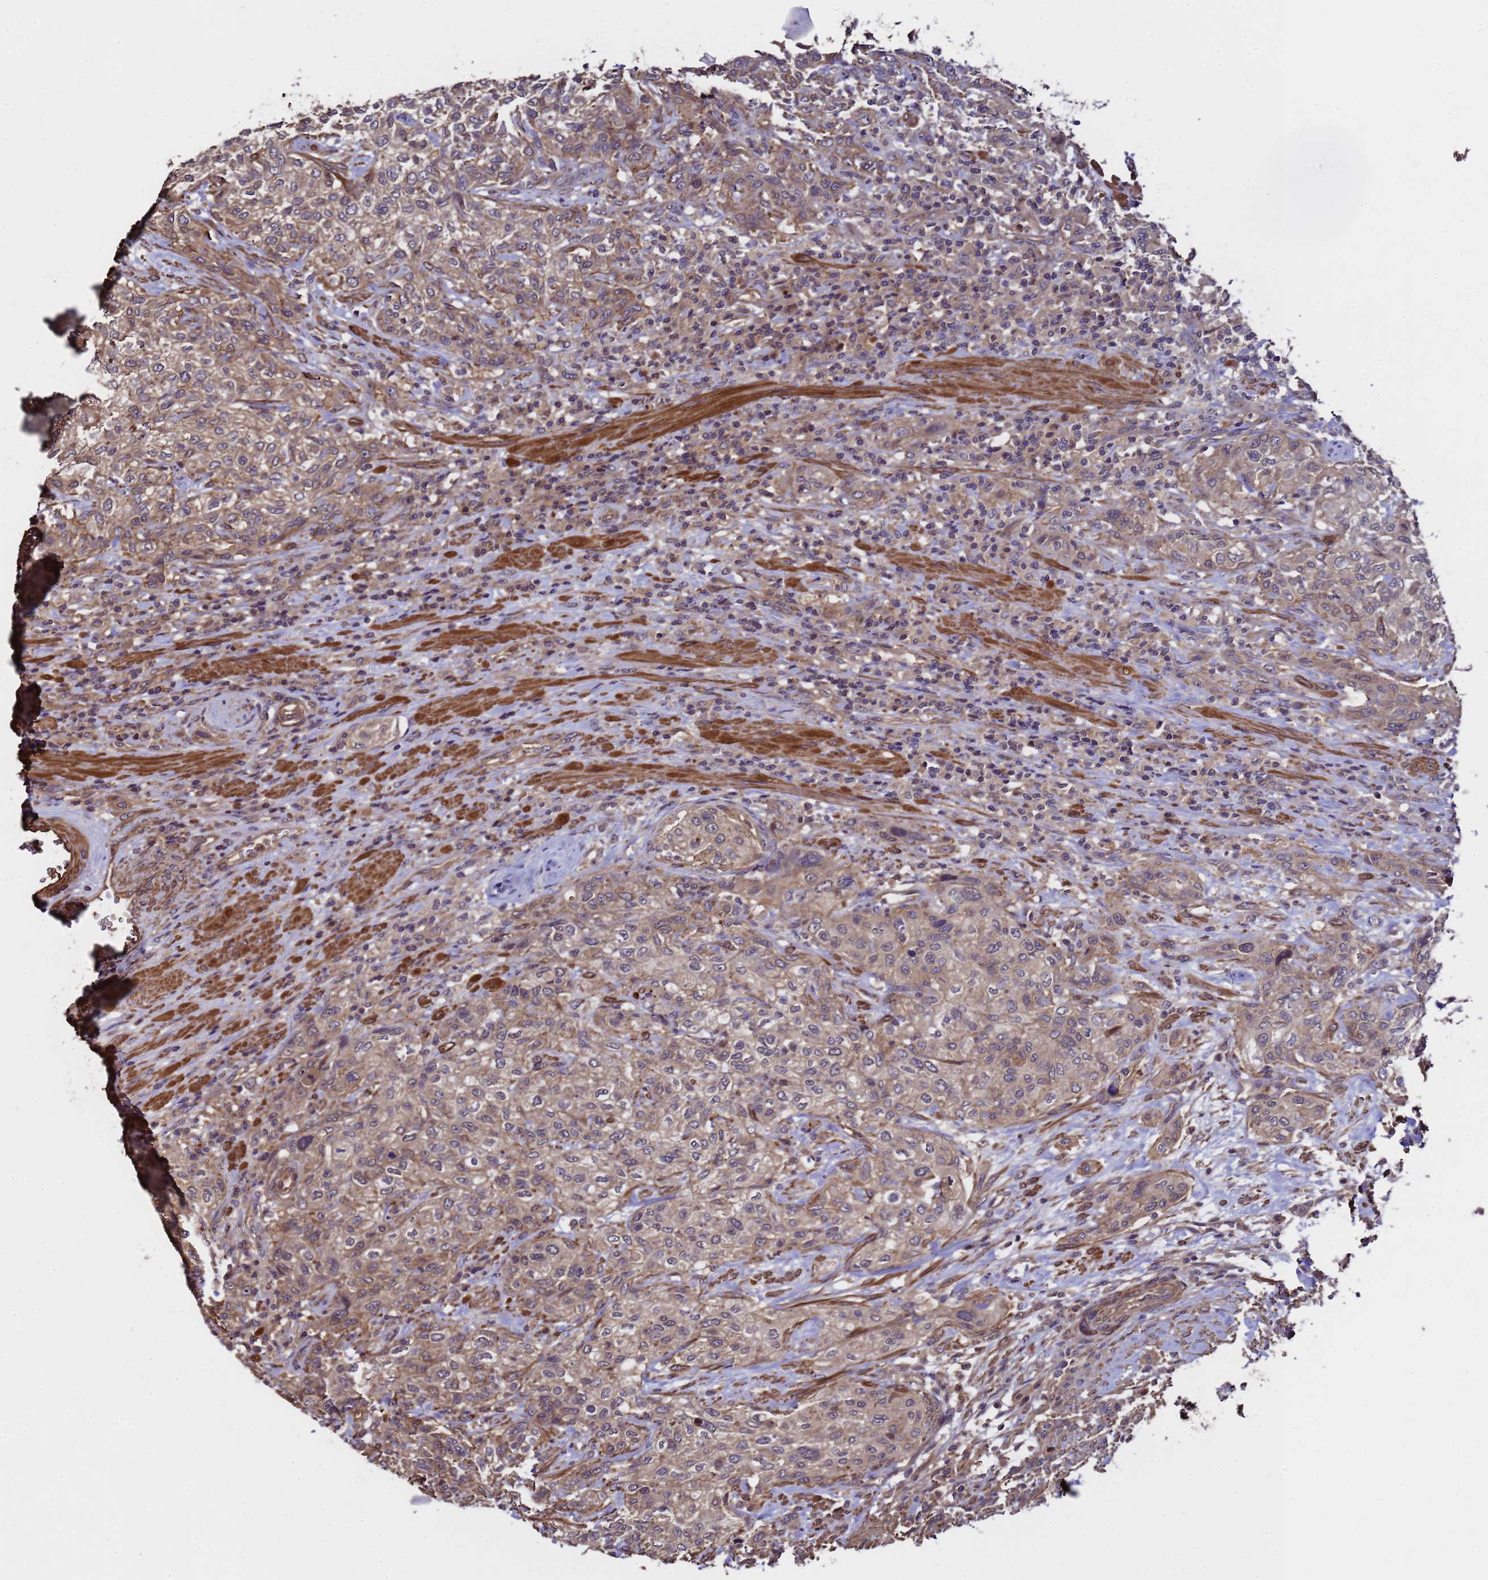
{"staining": {"intensity": "moderate", "quantity": ">75%", "location": "cytoplasmic/membranous"}, "tissue": "urothelial cancer", "cell_type": "Tumor cells", "image_type": "cancer", "snomed": [{"axis": "morphology", "description": "Normal tissue, NOS"}, {"axis": "morphology", "description": "Urothelial carcinoma, NOS"}, {"axis": "topography", "description": "Urinary bladder"}, {"axis": "topography", "description": "Peripheral nerve tissue"}], "caption": "Transitional cell carcinoma tissue demonstrates moderate cytoplasmic/membranous expression in about >75% of tumor cells, visualized by immunohistochemistry.", "gene": "GSTCD", "patient": {"sex": "male", "age": 35}}